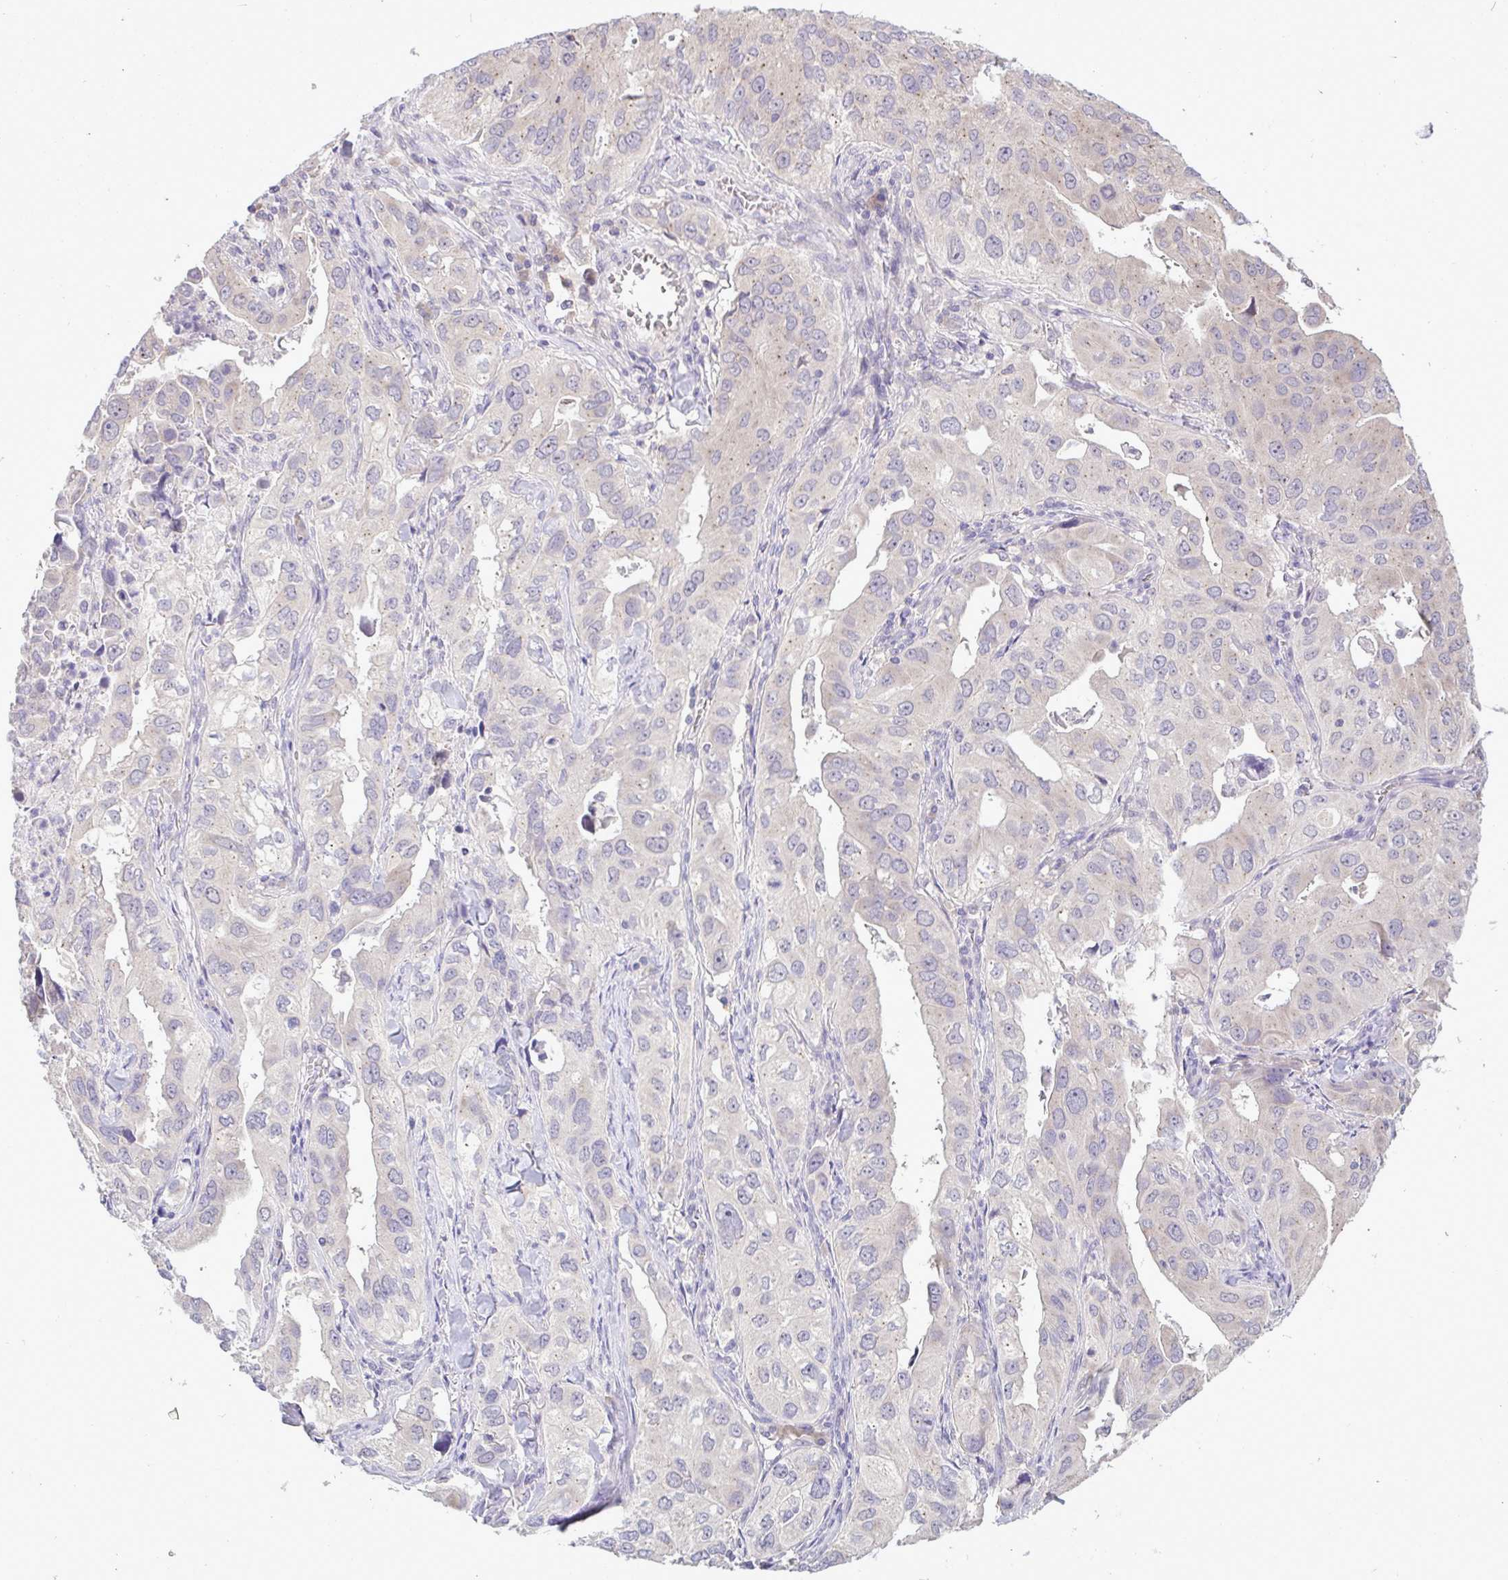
{"staining": {"intensity": "negative", "quantity": "none", "location": "none"}, "tissue": "lung cancer", "cell_type": "Tumor cells", "image_type": "cancer", "snomed": [{"axis": "morphology", "description": "Adenocarcinoma, NOS"}, {"axis": "topography", "description": "Lung"}], "caption": "Immunohistochemical staining of lung cancer (adenocarcinoma) reveals no significant expression in tumor cells.", "gene": "TMEM41A", "patient": {"sex": "male", "age": 48}}